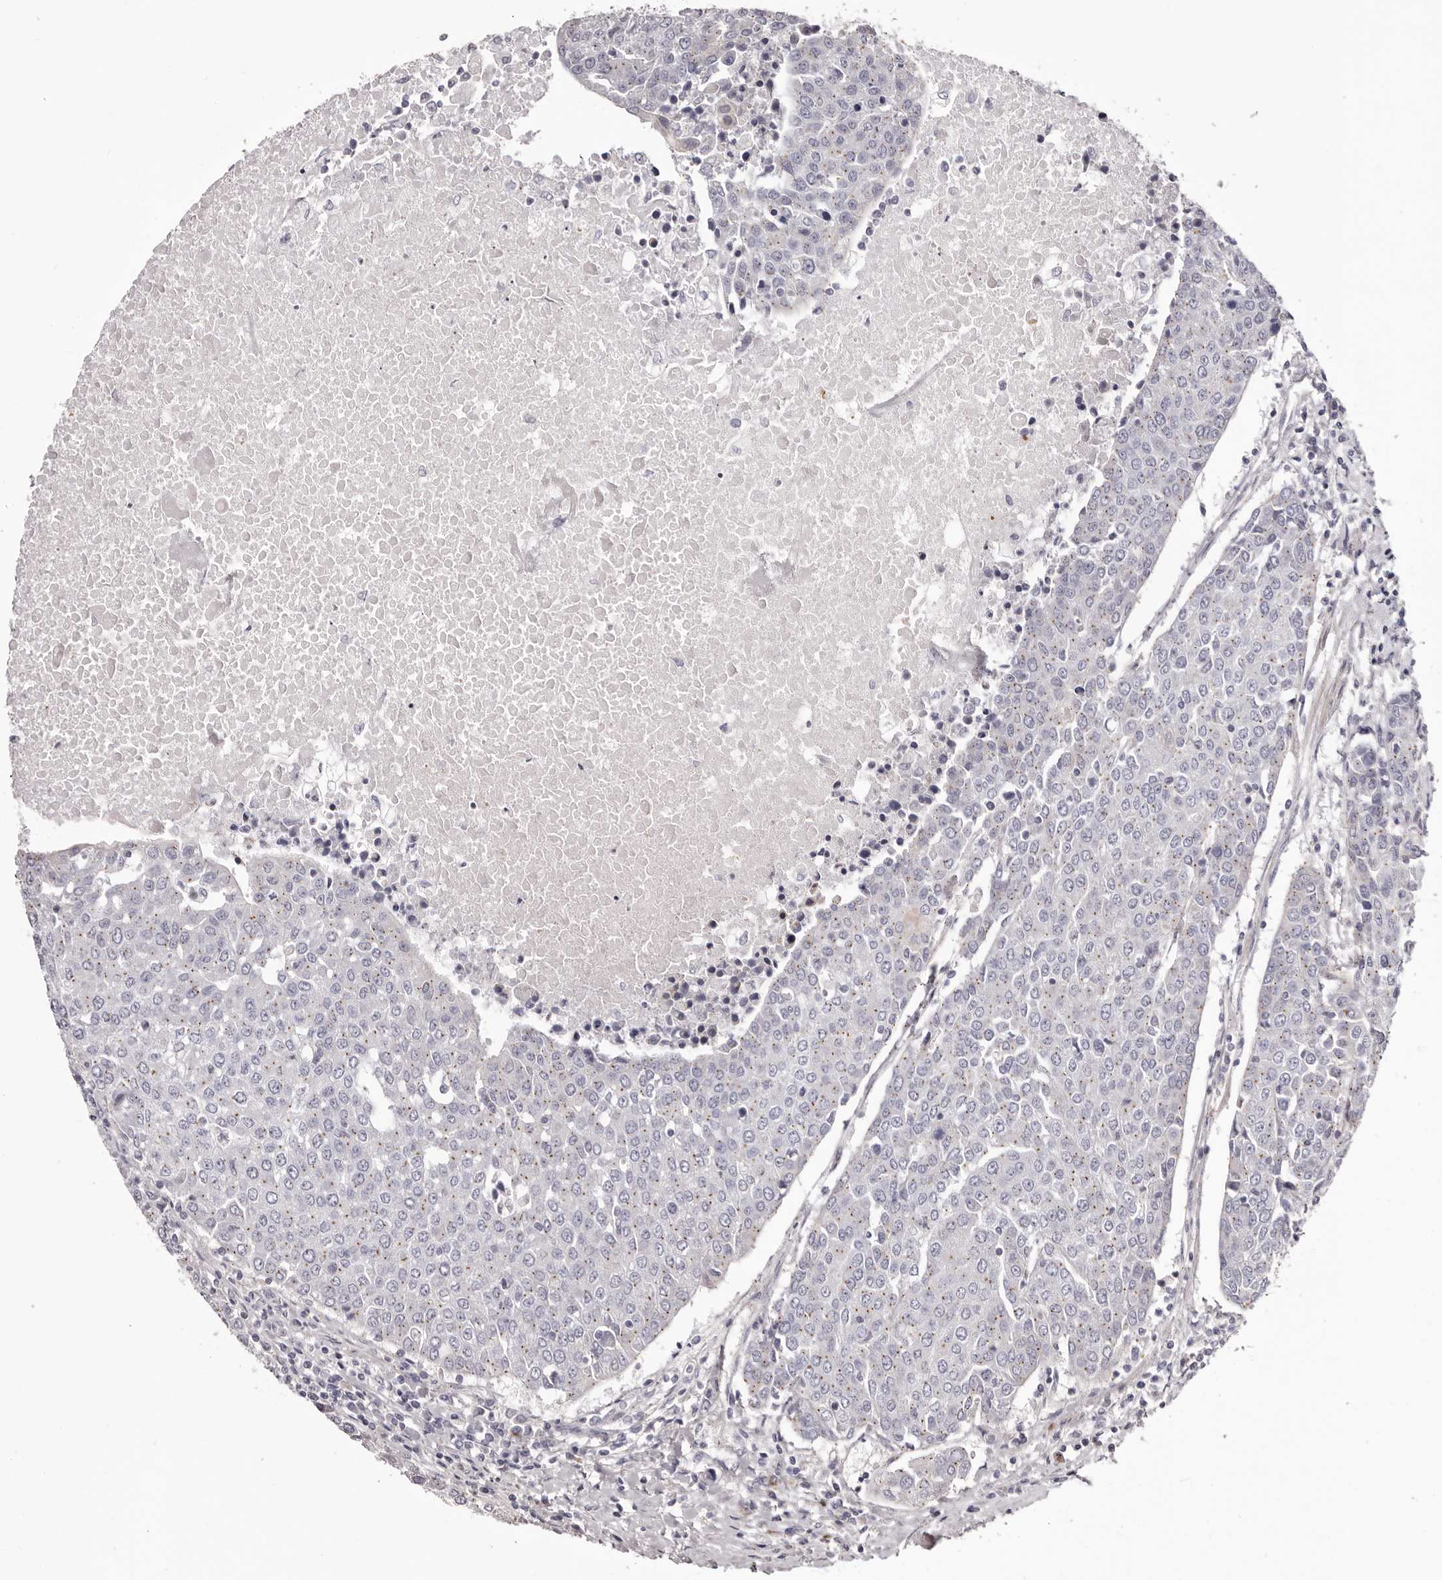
{"staining": {"intensity": "negative", "quantity": "none", "location": "none"}, "tissue": "urothelial cancer", "cell_type": "Tumor cells", "image_type": "cancer", "snomed": [{"axis": "morphology", "description": "Urothelial carcinoma, High grade"}, {"axis": "topography", "description": "Urinary bladder"}], "caption": "The immunohistochemistry (IHC) photomicrograph has no significant positivity in tumor cells of urothelial carcinoma (high-grade) tissue.", "gene": "PEG10", "patient": {"sex": "female", "age": 85}}